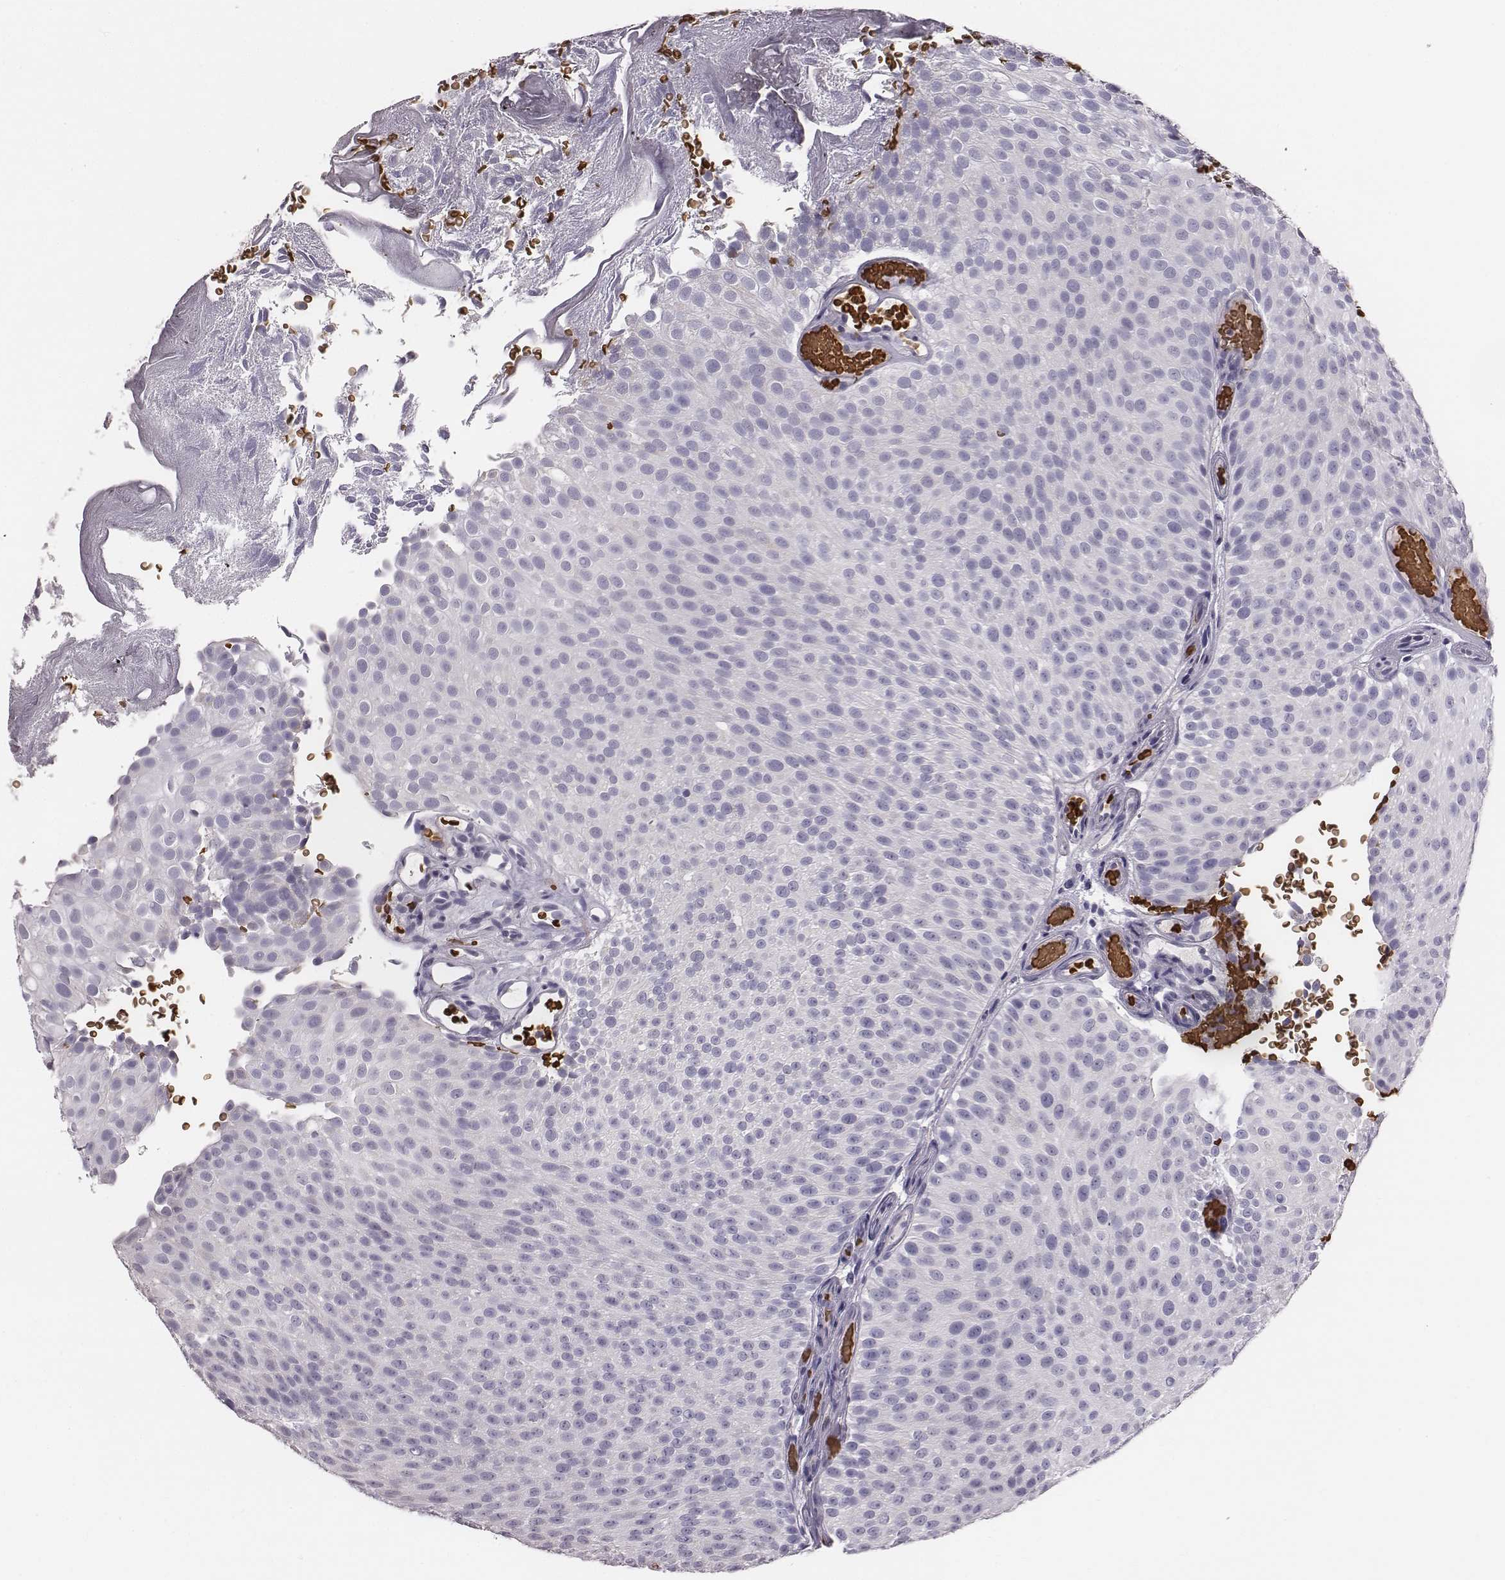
{"staining": {"intensity": "negative", "quantity": "none", "location": "none"}, "tissue": "urothelial cancer", "cell_type": "Tumor cells", "image_type": "cancer", "snomed": [{"axis": "morphology", "description": "Urothelial carcinoma, Low grade"}, {"axis": "topography", "description": "Urinary bladder"}], "caption": "A high-resolution image shows IHC staining of urothelial carcinoma (low-grade), which reveals no significant staining in tumor cells.", "gene": "HBZ", "patient": {"sex": "male", "age": 78}}